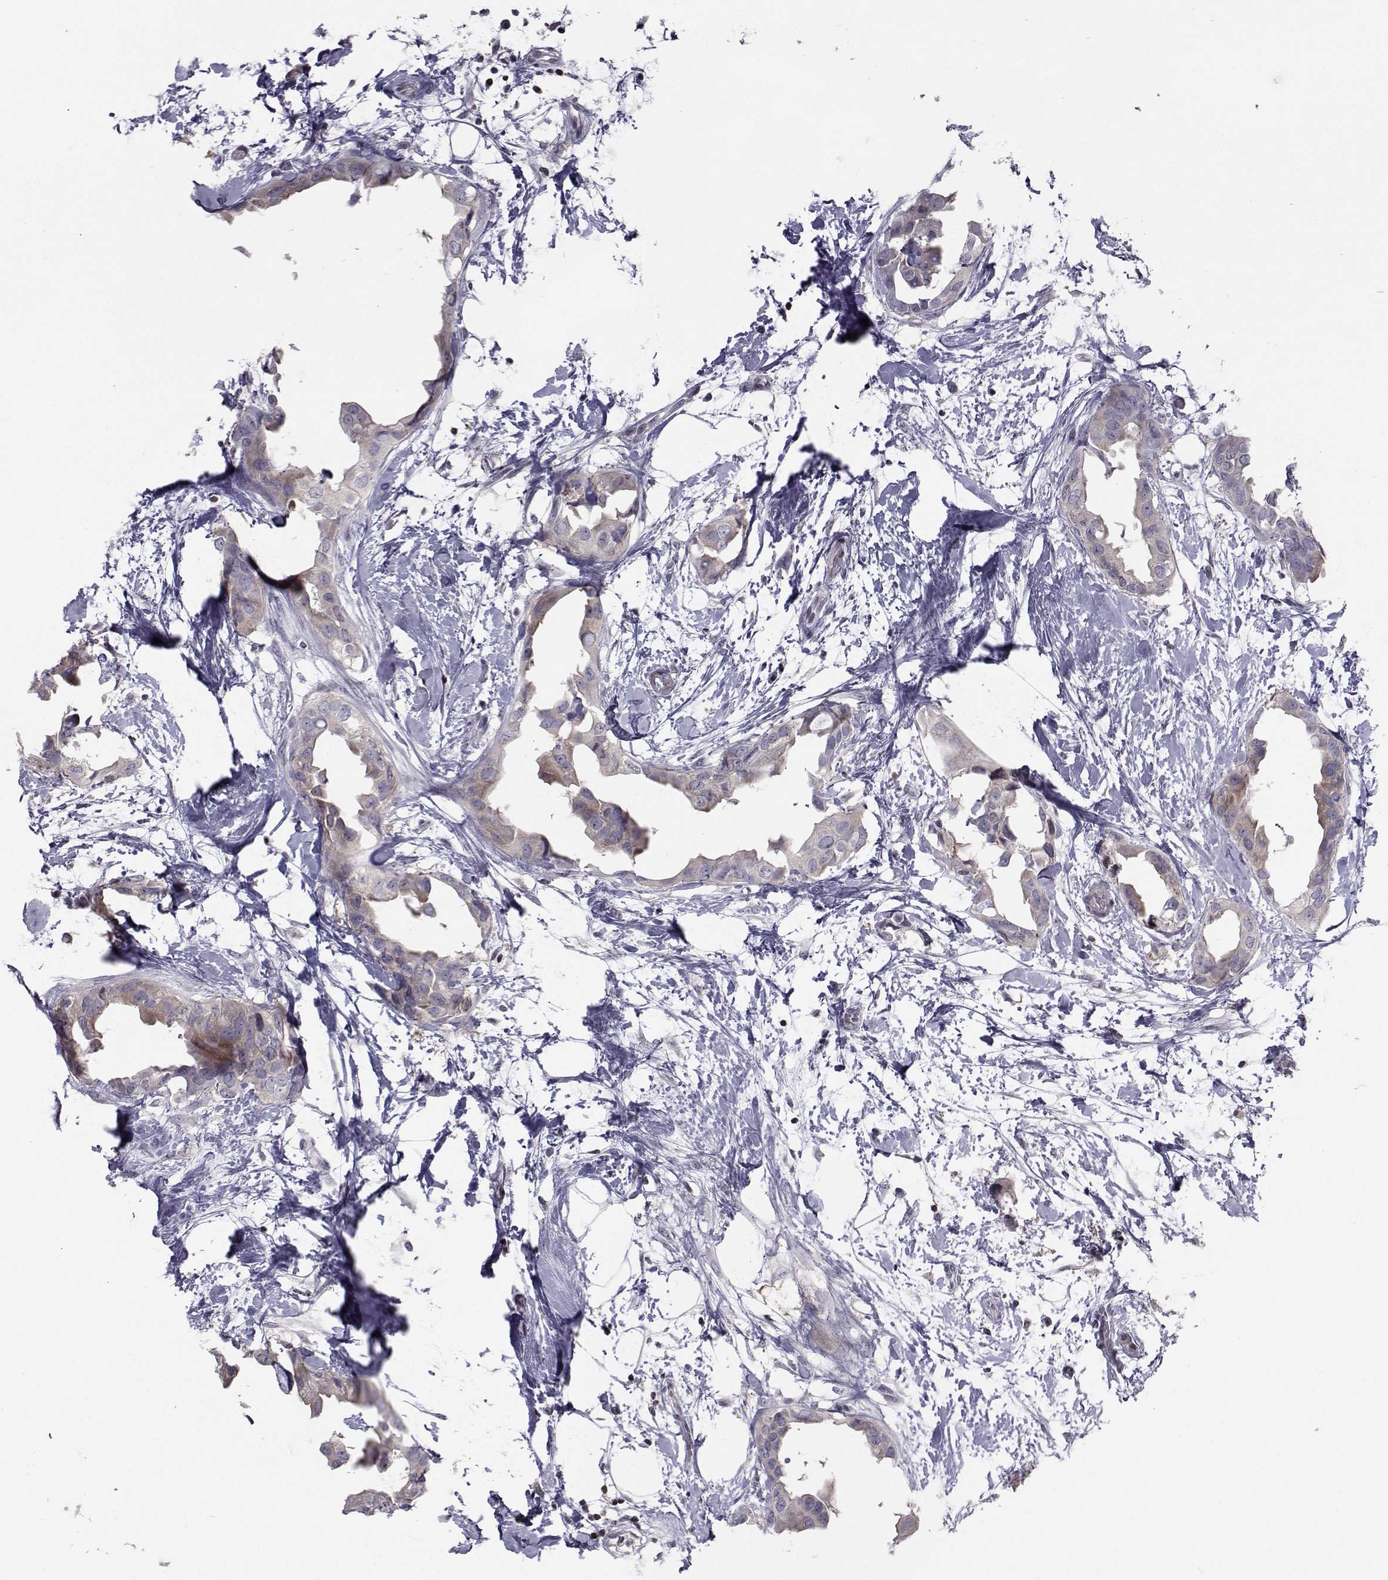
{"staining": {"intensity": "moderate", "quantity": "25%-75%", "location": "cytoplasmic/membranous"}, "tissue": "breast cancer", "cell_type": "Tumor cells", "image_type": "cancer", "snomed": [{"axis": "morphology", "description": "Normal tissue, NOS"}, {"axis": "morphology", "description": "Duct carcinoma"}, {"axis": "topography", "description": "Breast"}], "caption": "The image demonstrates staining of breast cancer (invasive ductal carcinoma), revealing moderate cytoplasmic/membranous protein staining (brown color) within tumor cells.", "gene": "PCP4L1", "patient": {"sex": "female", "age": 40}}